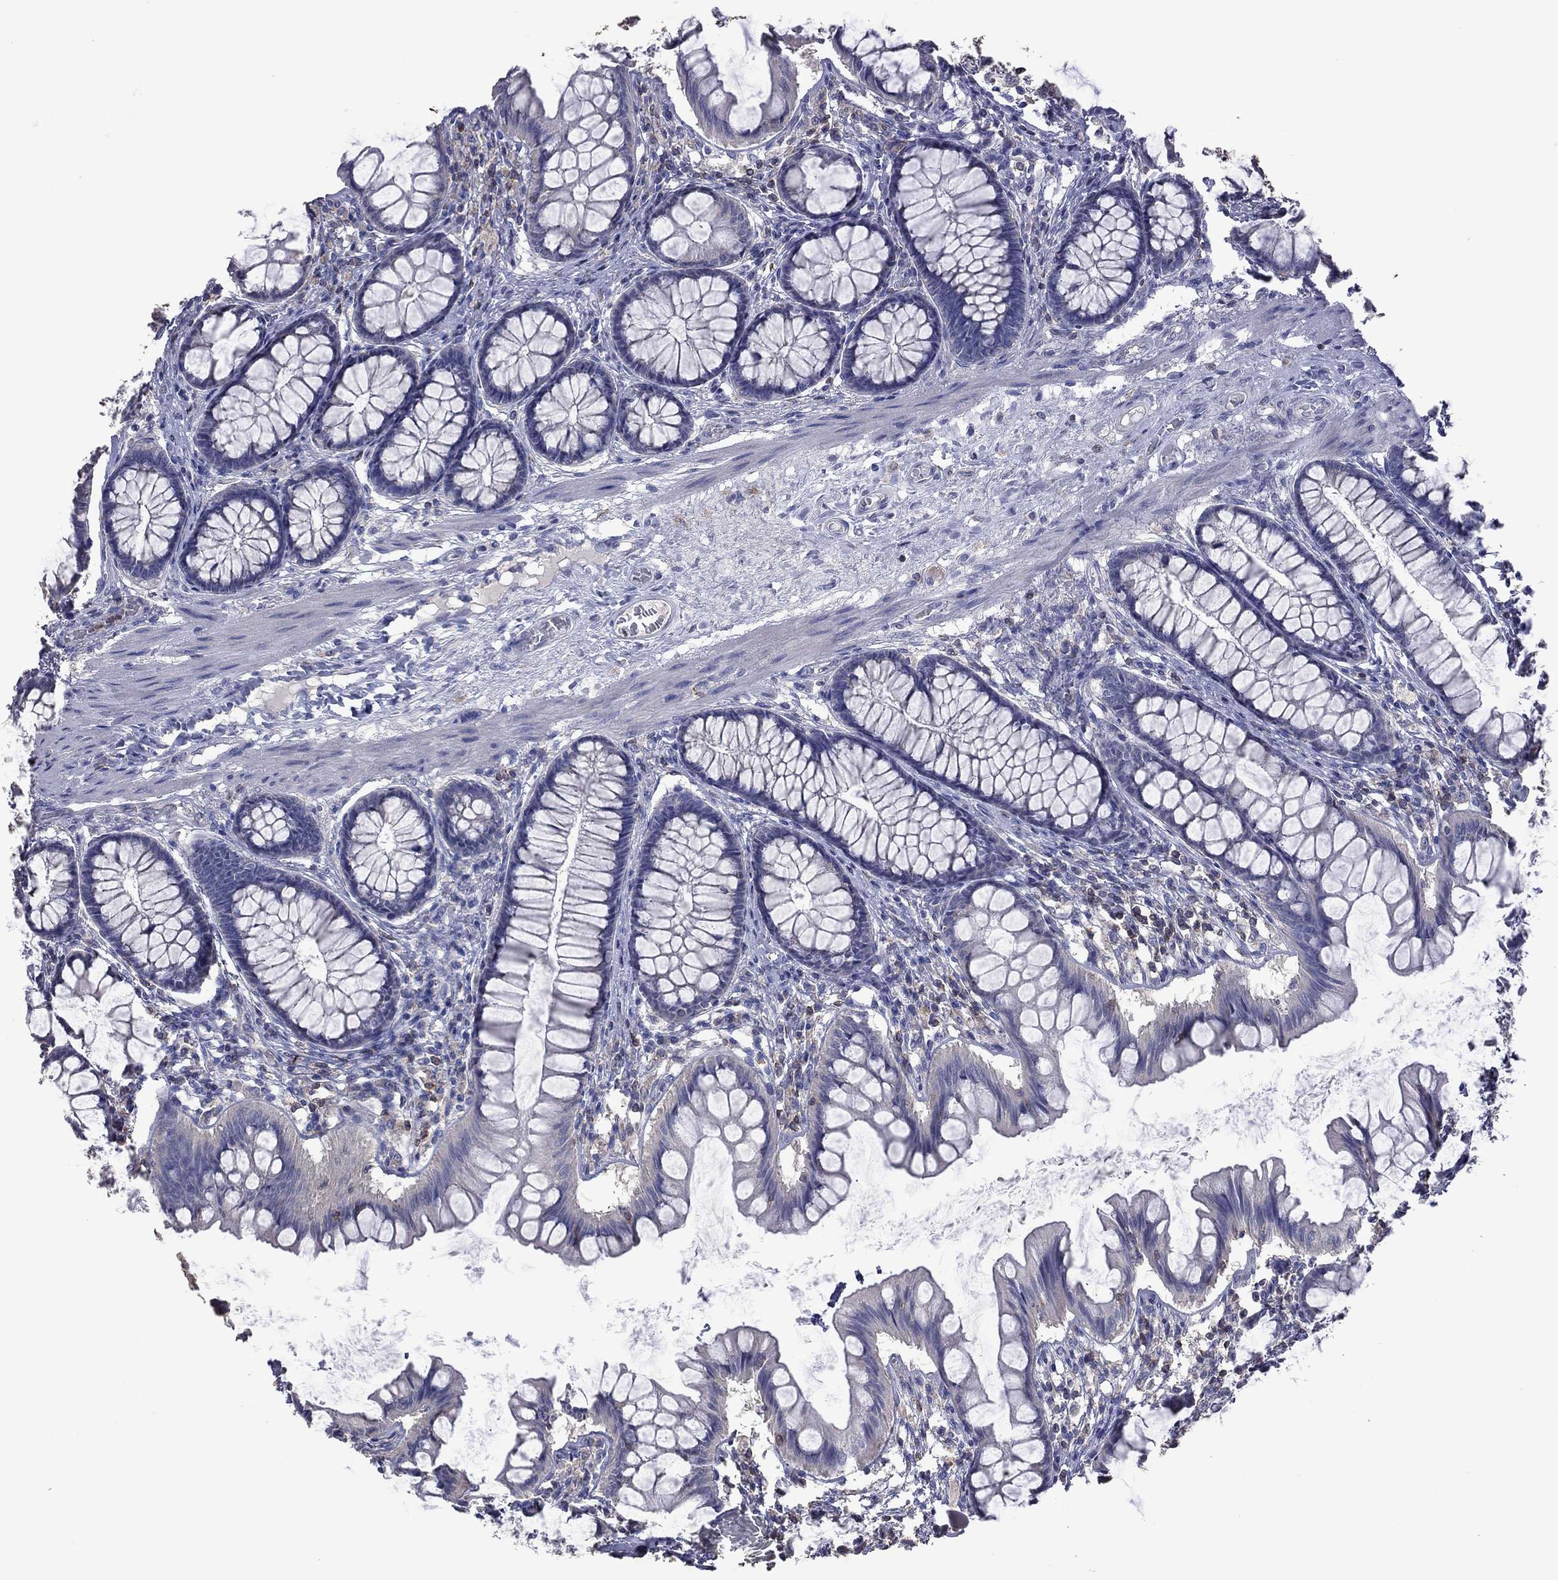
{"staining": {"intensity": "negative", "quantity": "none", "location": "none"}, "tissue": "colon", "cell_type": "Endothelial cells", "image_type": "normal", "snomed": [{"axis": "morphology", "description": "Normal tissue, NOS"}, {"axis": "topography", "description": "Colon"}], "caption": "Endothelial cells show no significant staining in normal colon. (DAB (3,3'-diaminobenzidine) immunohistochemistry visualized using brightfield microscopy, high magnification).", "gene": "ENSG00000288520", "patient": {"sex": "female", "age": 65}}